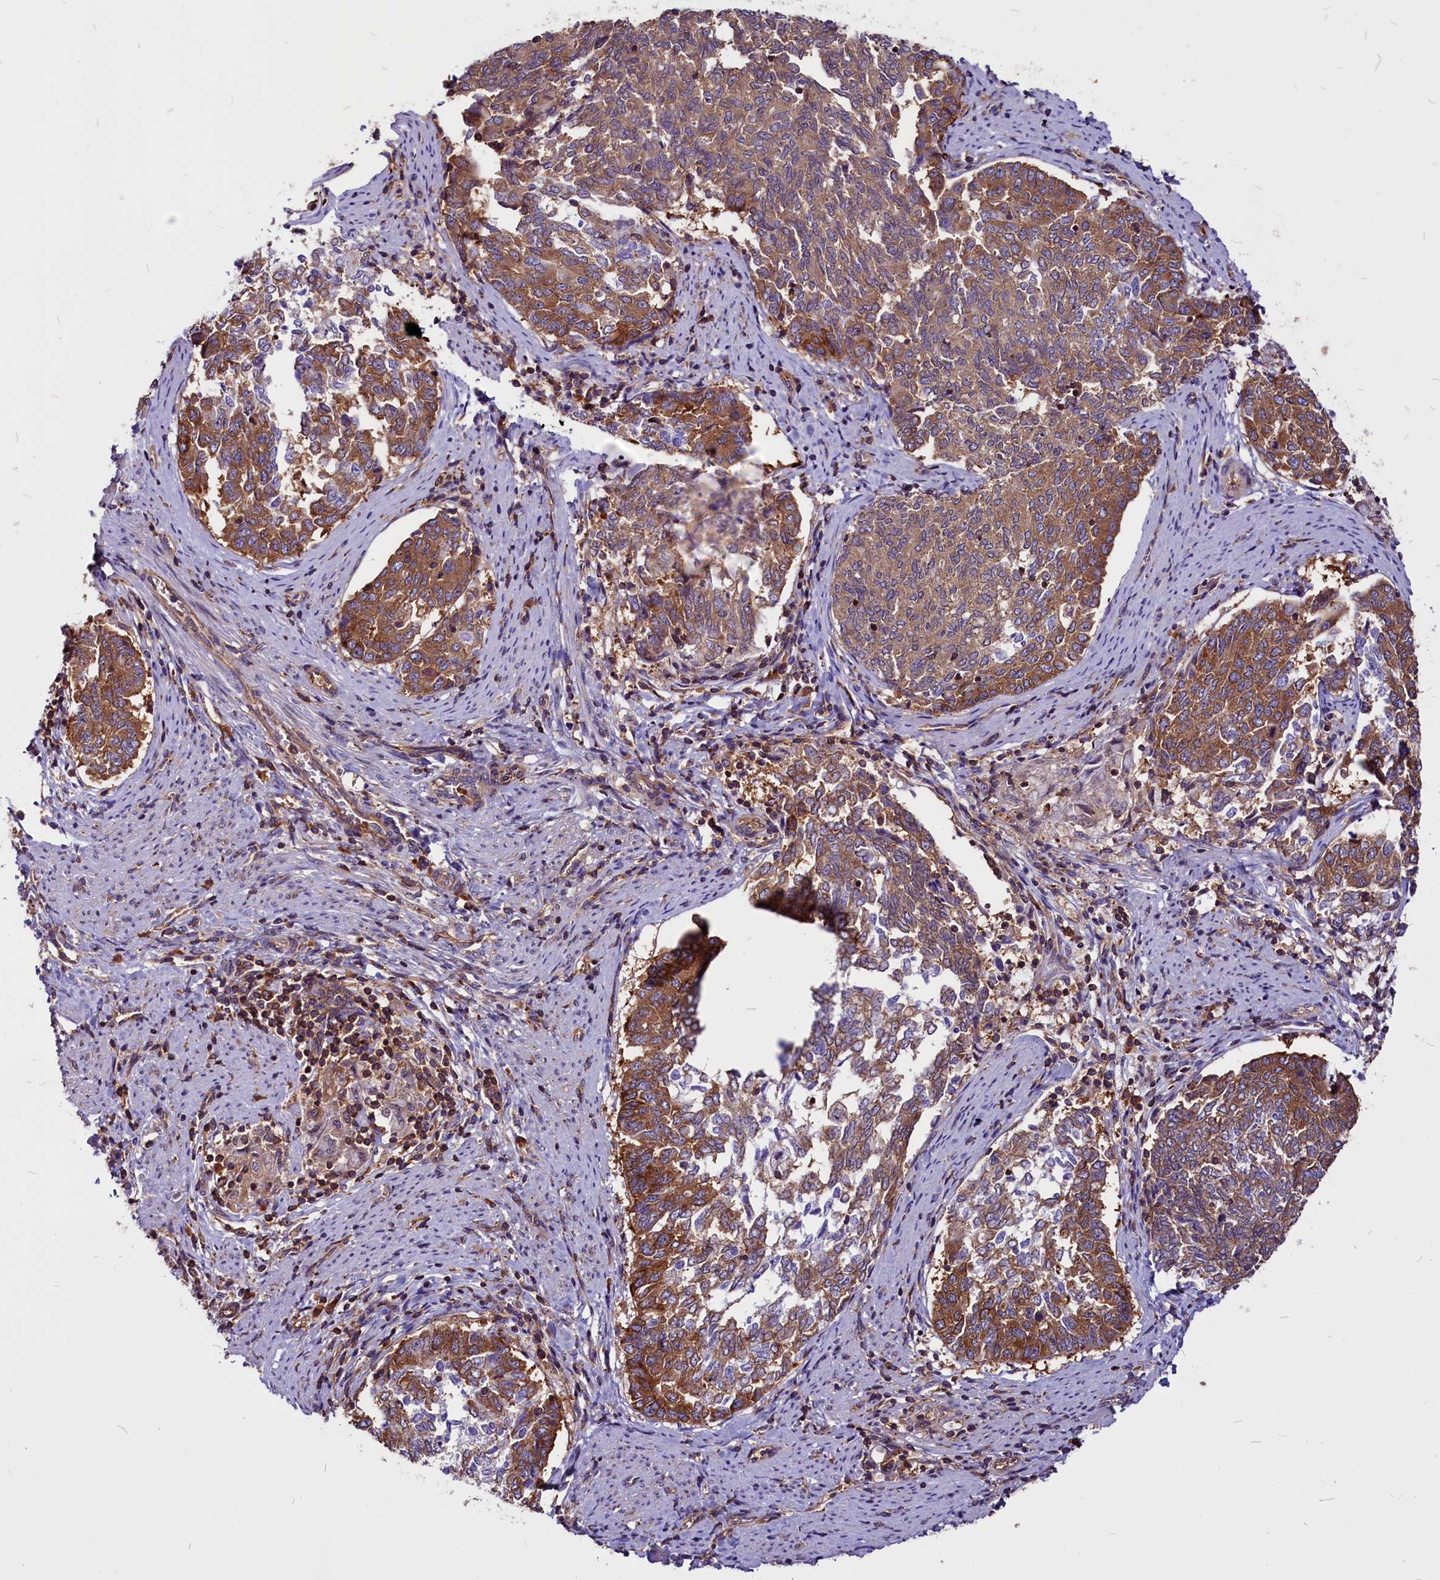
{"staining": {"intensity": "moderate", "quantity": ">75%", "location": "cytoplasmic/membranous"}, "tissue": "endometrial cancer", "cell_type": "Tumor cells", "image_type": "cancer", "snomed": [{"axis": "morphology", "description": "Adenocarcinoma, NOS"}, {"axis": "topography", "description": "Endometrium"}], "caption": "Immunohistochemical staining of endometrial cancer (adenocarcinoma) reveals moderate cytoplasmic/membranous protein staining in about >75% of tumor cells. (brown staining indicates protein expression, while blue staining denotes nuclei).", "gene": "EIF3G", "patient": {"sex": "female", "age": 80}}